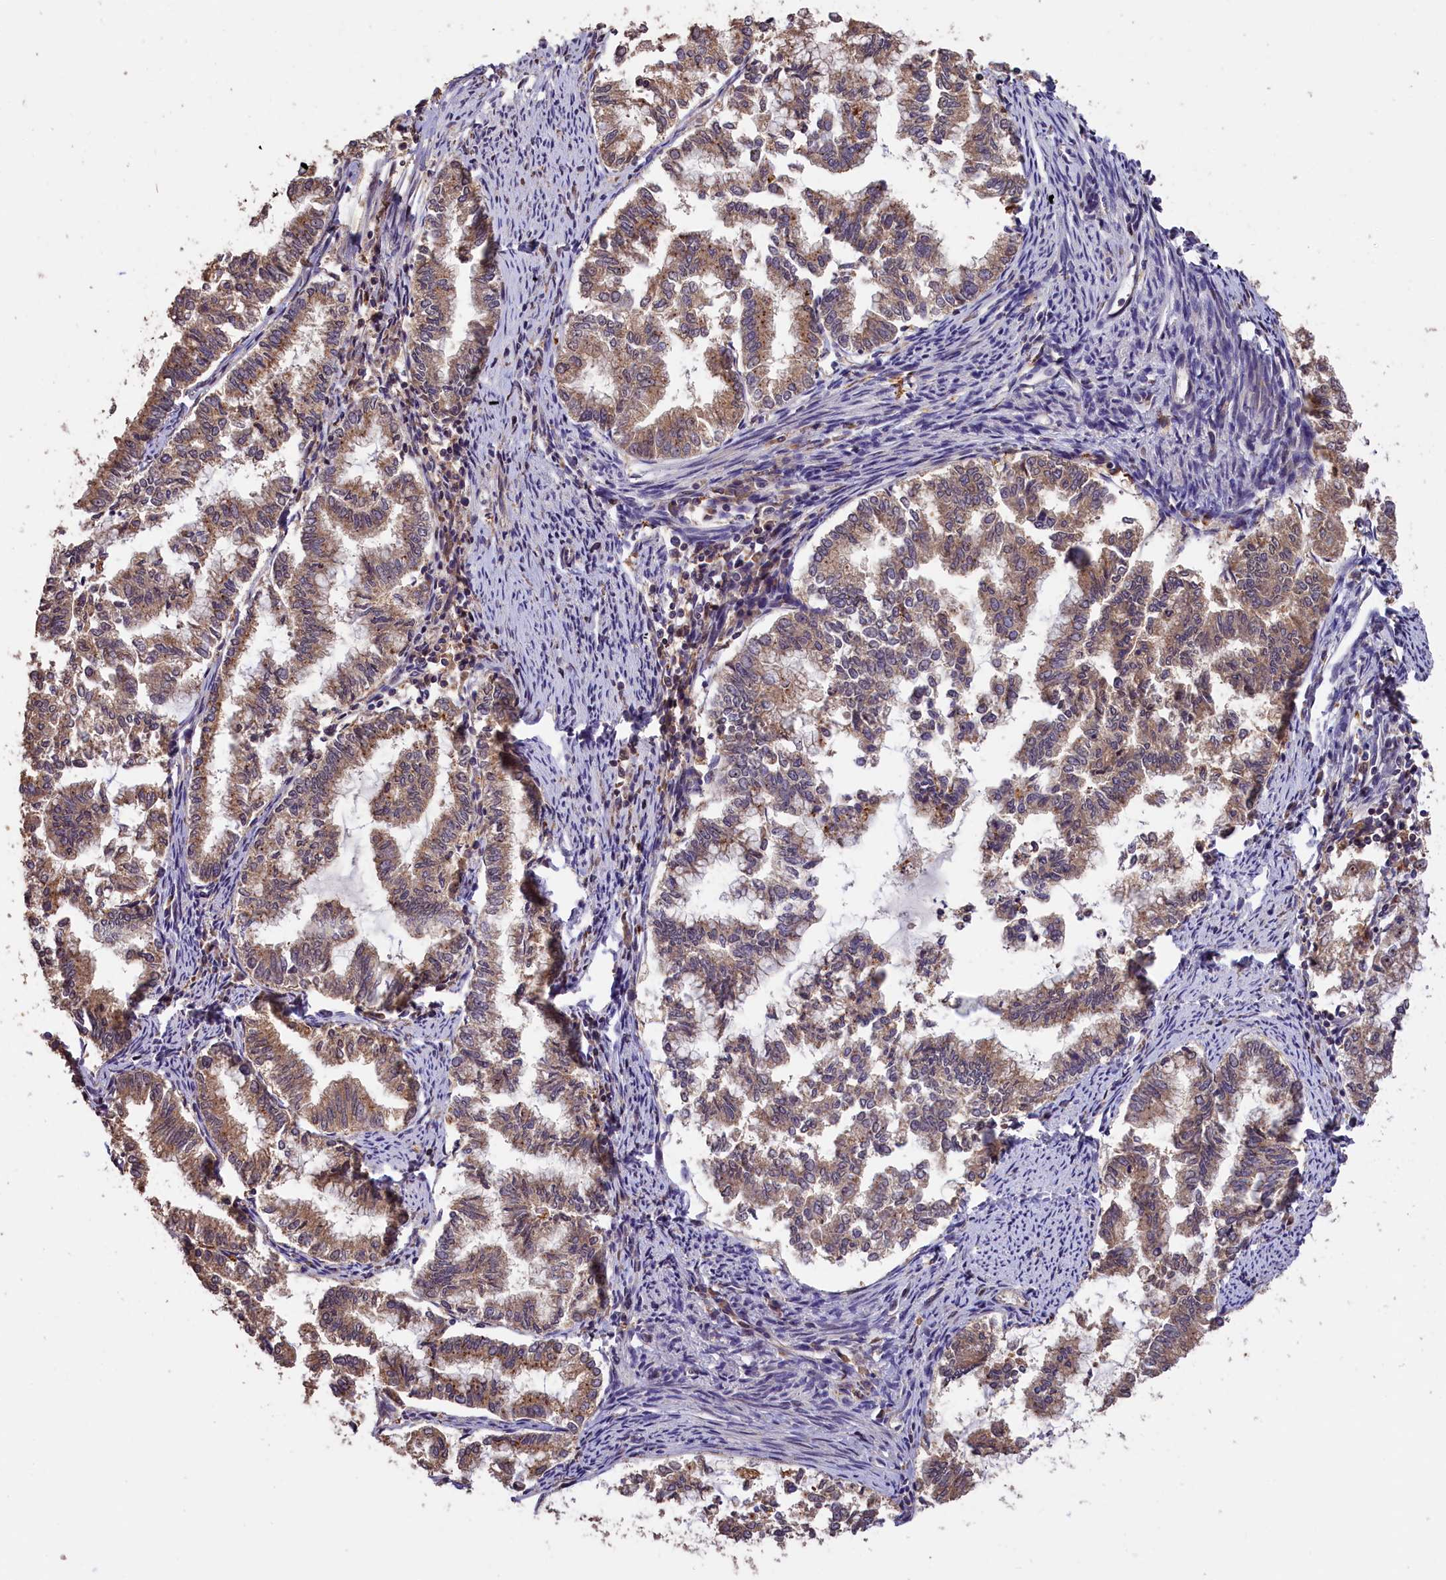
{"staining": {"intensity": "moderate", "quantity": ">75%", "location": "cytoplasmic/membranous"}, "tissue": "endometrial cancer", "cell_type": "Tumor cells", "image_type": "cancer", "snomed": [{"axis": "morphology", "description": "Adenocarcinoma, NOS"}, {"axis": "topography", "description": "Endometrium"}], "caption": "Immunohistochemistry (IHC) (DAB) staining of endometrial adenocarcinoma reveals moderate cytoplasmic/membranous protein expression in about >75% of tumor cells. The protein of interest is shown in brown color, while the nuclei are stained blue.", "gene": "PHAF1", "patient": {"sex": "female", "age": 79}}